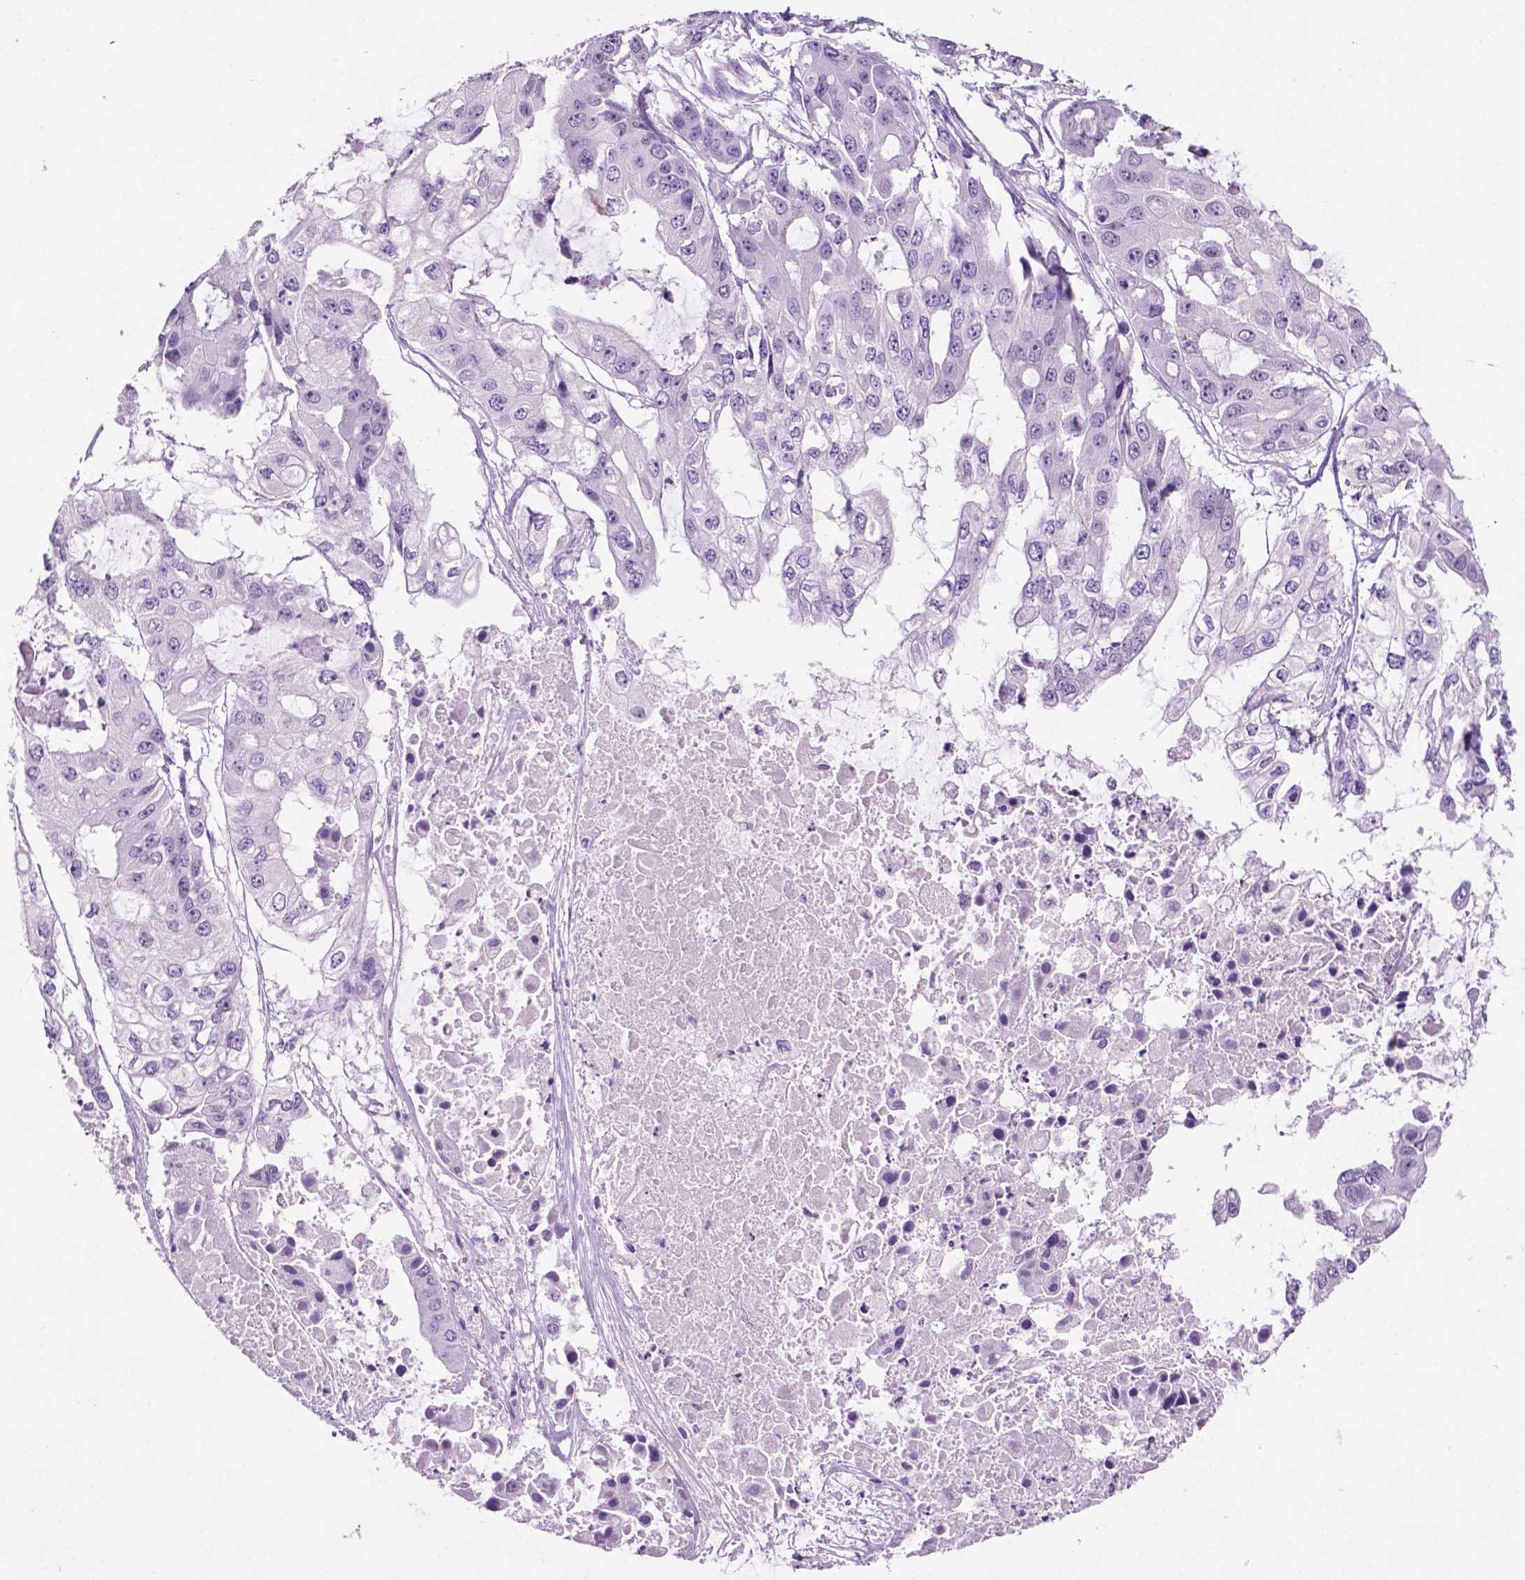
{"staining": {"intensity": "negative", "quantity": "none", "location": "none"}, "tissue": "ovarian cancer", "cell_type": "Tumor cells", "image_type": "cancer", "snomed": [{"axis": "morphology", "description": "Cystadenocarcinoma, serous, NOS"}, {"axis": "topography", "description": "Ovary"}], "caption": "Photomicrograph shows no significant protein positivity in tumor cells of ovarian serous cystadenocarcinoma. (Stains: DAB (3,3'-diaminobenzidine) immunohistochemistry with hematoxylin counter stain, Microscopy: brightfield microscopy at high magnification).", "gene": "PHGR1", "patient": {"sex": "female", "age": 56}}